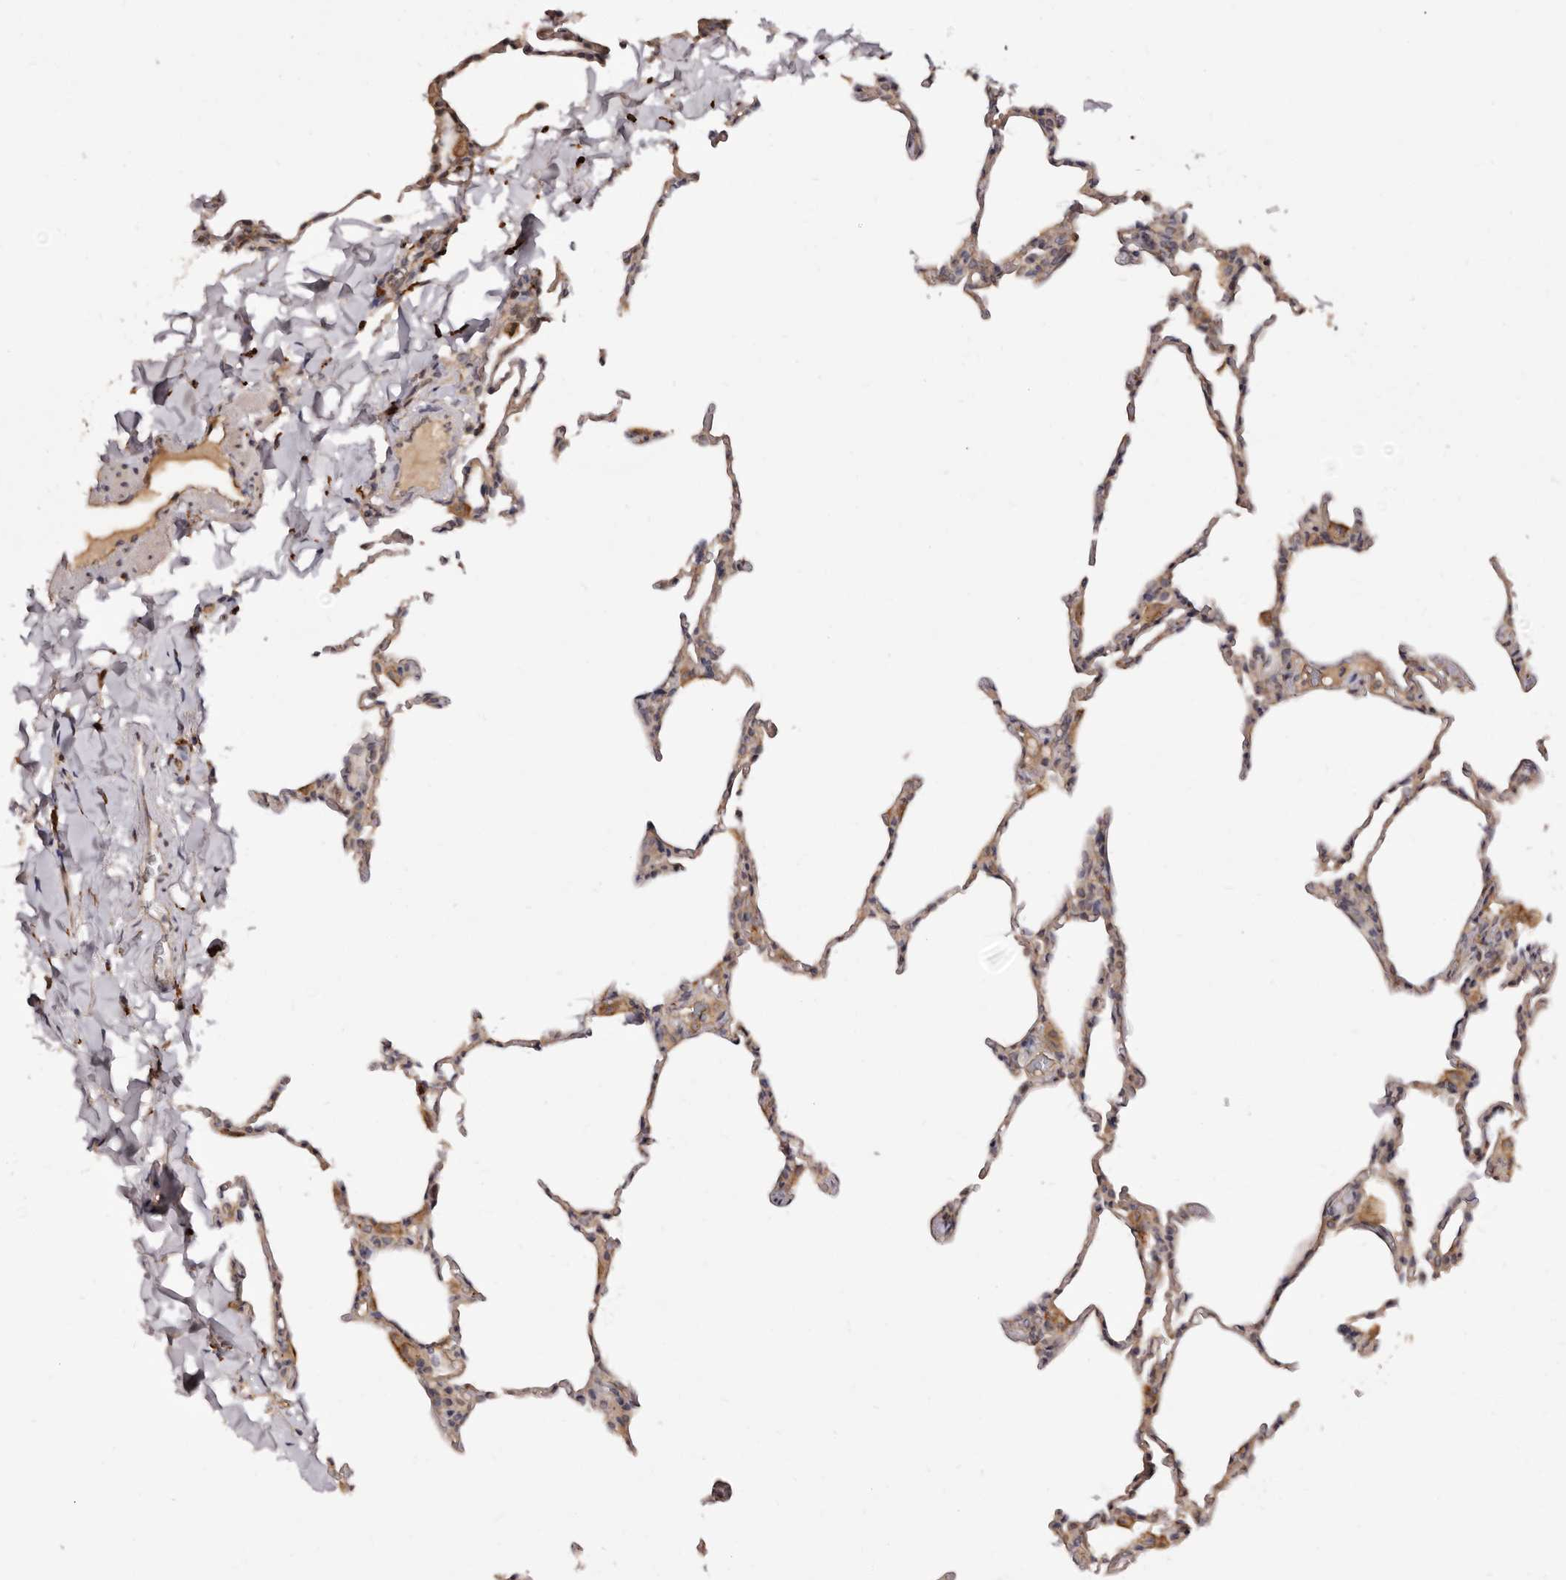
{"staining": {"intensity": "weak", "quantity": "25%-75%", "location": "cytoplasmic/membranous"}, "tissue": "lung", "cell_type": "Alveolar cells", "image_type": "normal", "snomed": [{"axis": "morphology", "description": "Normal tissue, NOS"}, {"axis": "topography", "description": "Lung"}], "caption": "Protein expression analysis of unremarkable lung displays weak cytoplasmic/membranous positivity in approximately 25%-75% of alveolar cells.", "gene": "INAVA", "patient": {"sex": "male", "age": 20}}